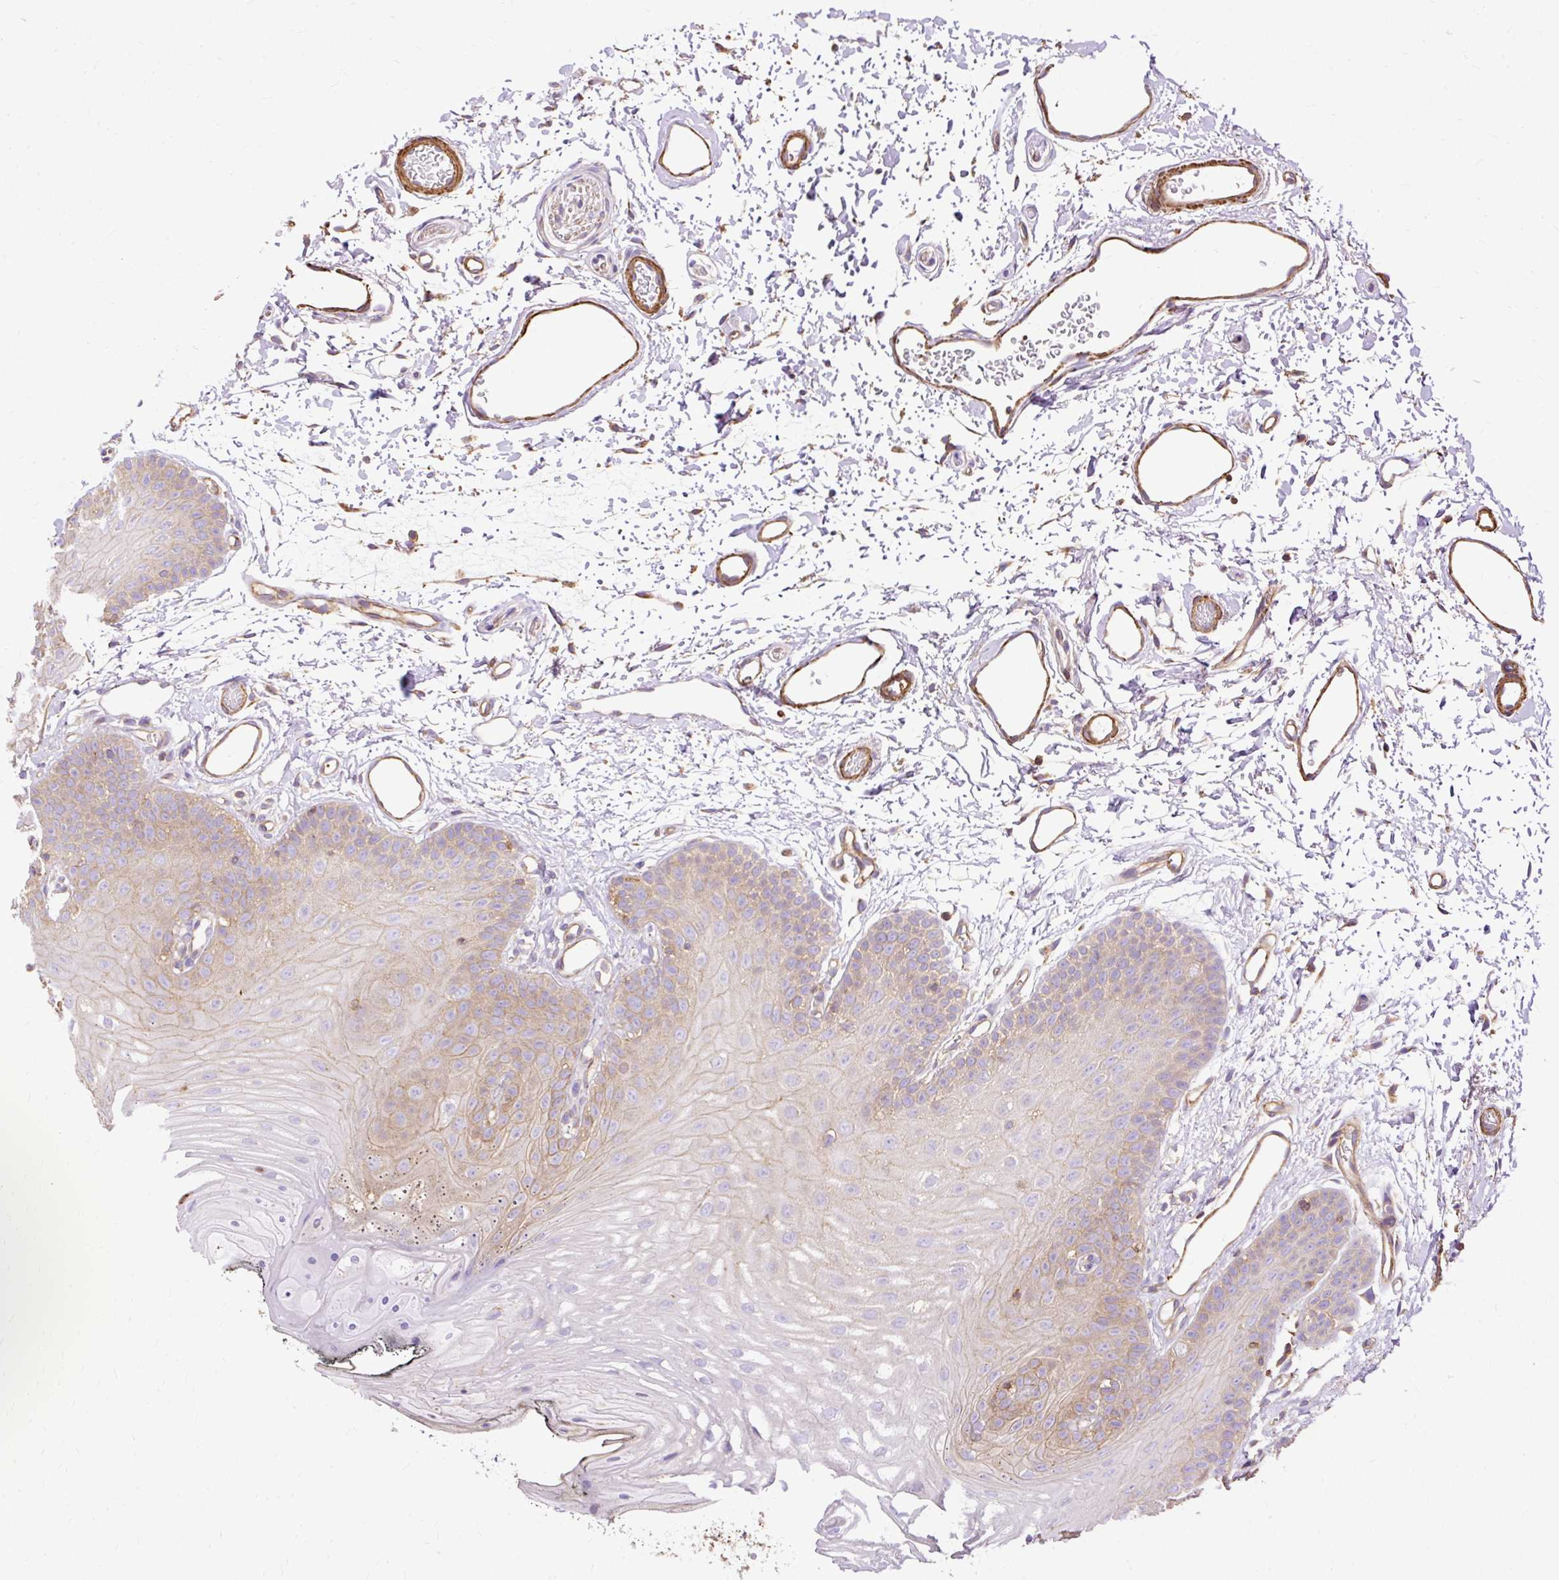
{"staining": {"intensity": "weak", "quantity": "25%-75%", "location": "cytoplasmic/membranous"}, "tissue": "oral mucosa", "cell_type": "Squamous epithelial cells", "image_type": "normal", "snomed": [{"axis": "morphology", "description": "Normal tissue, NOS"}, {"axis": "morphology", "description": "Squamous cell carcinoma, NOS"}, {"axis": "topography", "description": "Oral tissue"}, {"axis": "topography", "description": "Head-Neck"}], "caption": "Immunohistochemical staining of unremarkable human oral mucosa reveals weak cytoplasmic/membranous protein staining in about 25%-75% of squamous epithelial cells. Using DAB (brown) and hematoxylin (blue) stains, captured at high magnification using brightfield microscopy.", "gene": "KLHL11", "patient": {"sex": "female", "age": 81}}